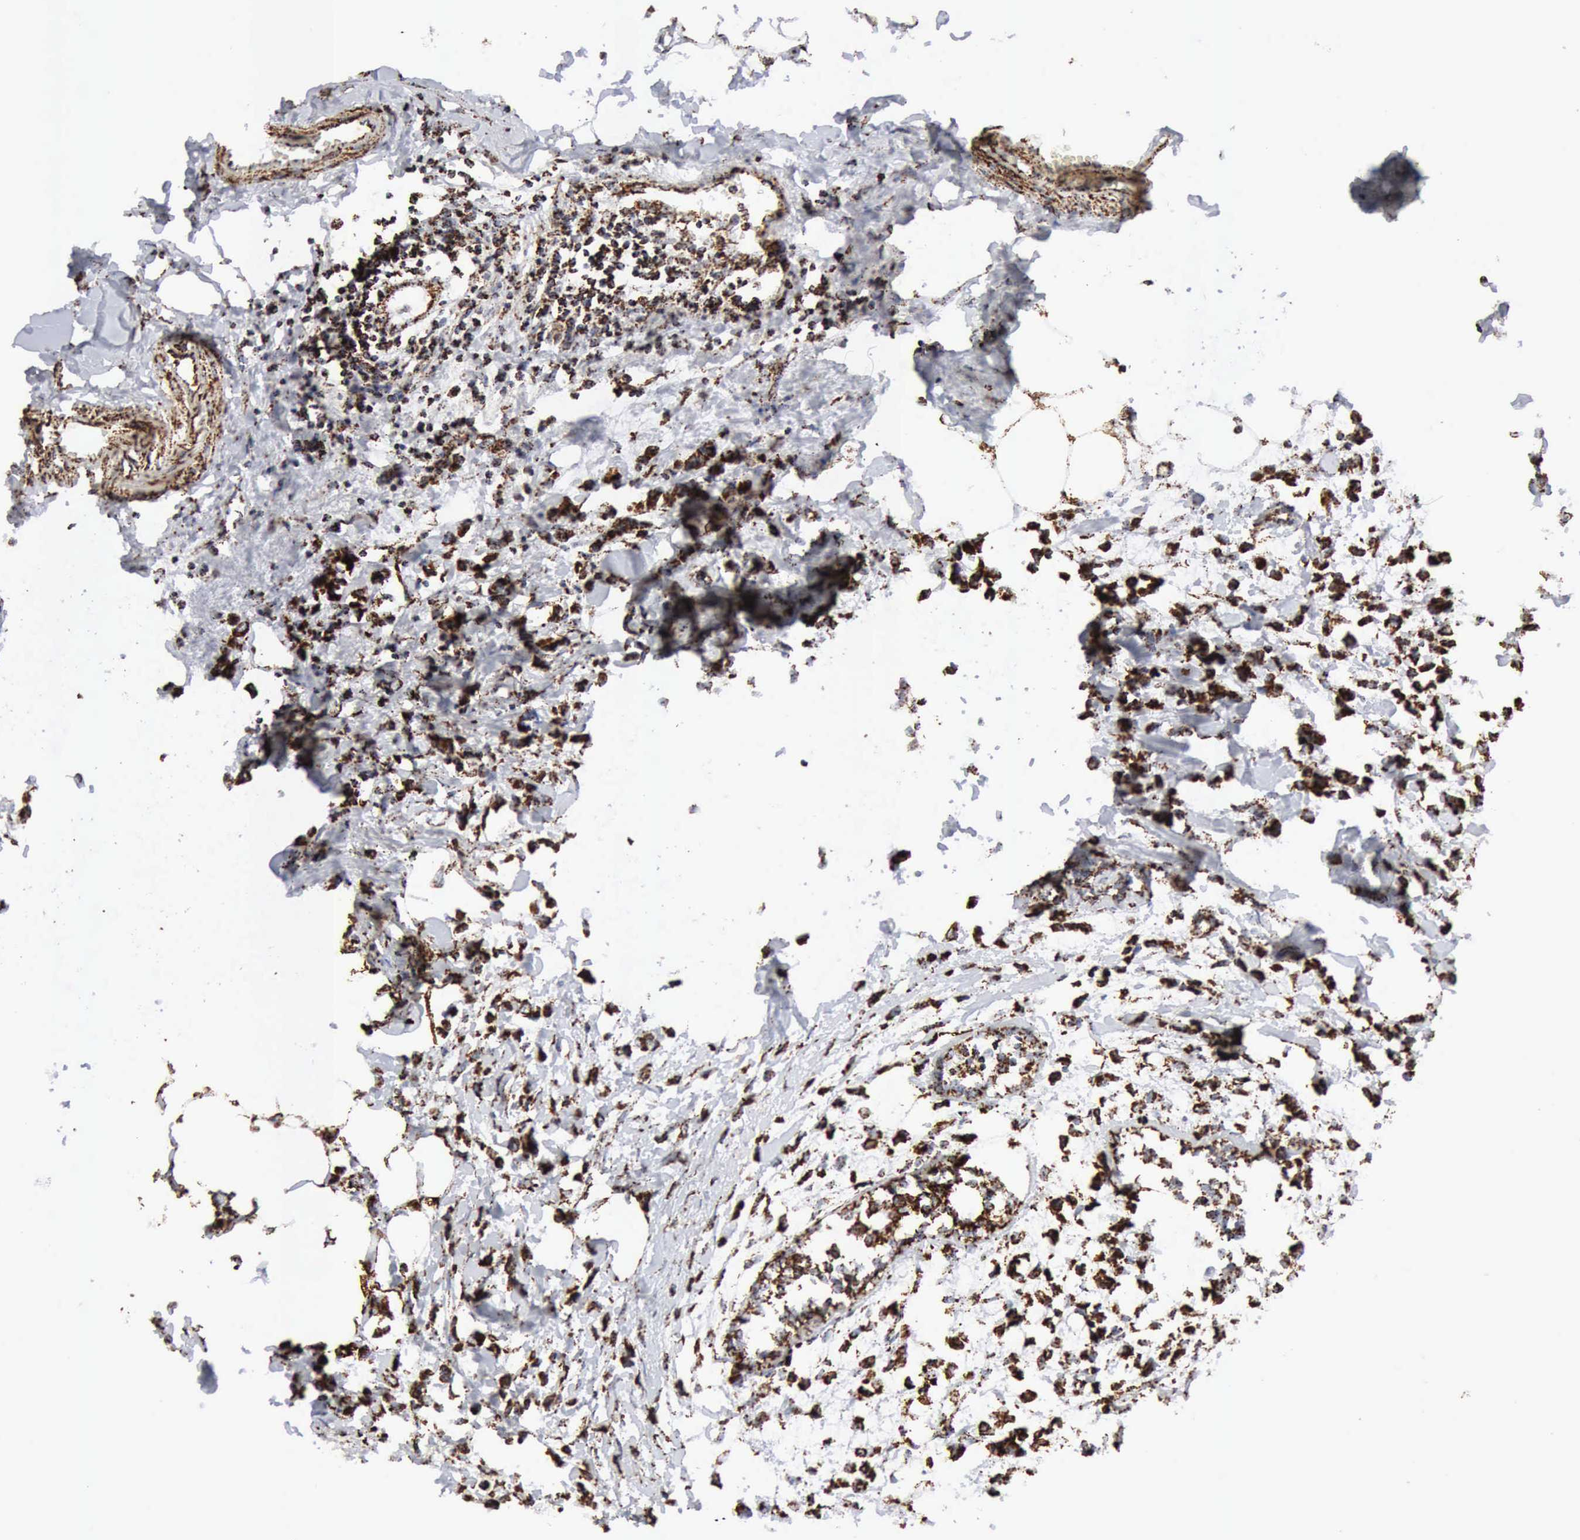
{"staining": {"intensity": "strong", "quantity": ">75%", "location": "cytoplasmic/membranous"}, "tissue": "breast cancer", "cell_type": "Tumor cells", "image_type": "cancer", "snomed": [{"axis": "morphology", "description": "Lobular carcinoma"}, {"axis": "topography", "description": "Breast"}], "caption": "Tumor cells demonstrate high levels of strong cytoplasmic/membranous expression in about >75% of cells in human lobular carcinoma (breast). (DAB (3,3'-diaminobenzidine) IHC with brightfield microscopy, high magnification).", "gene": "ACO2", "patient": {"sex": "female", "age": 51}}